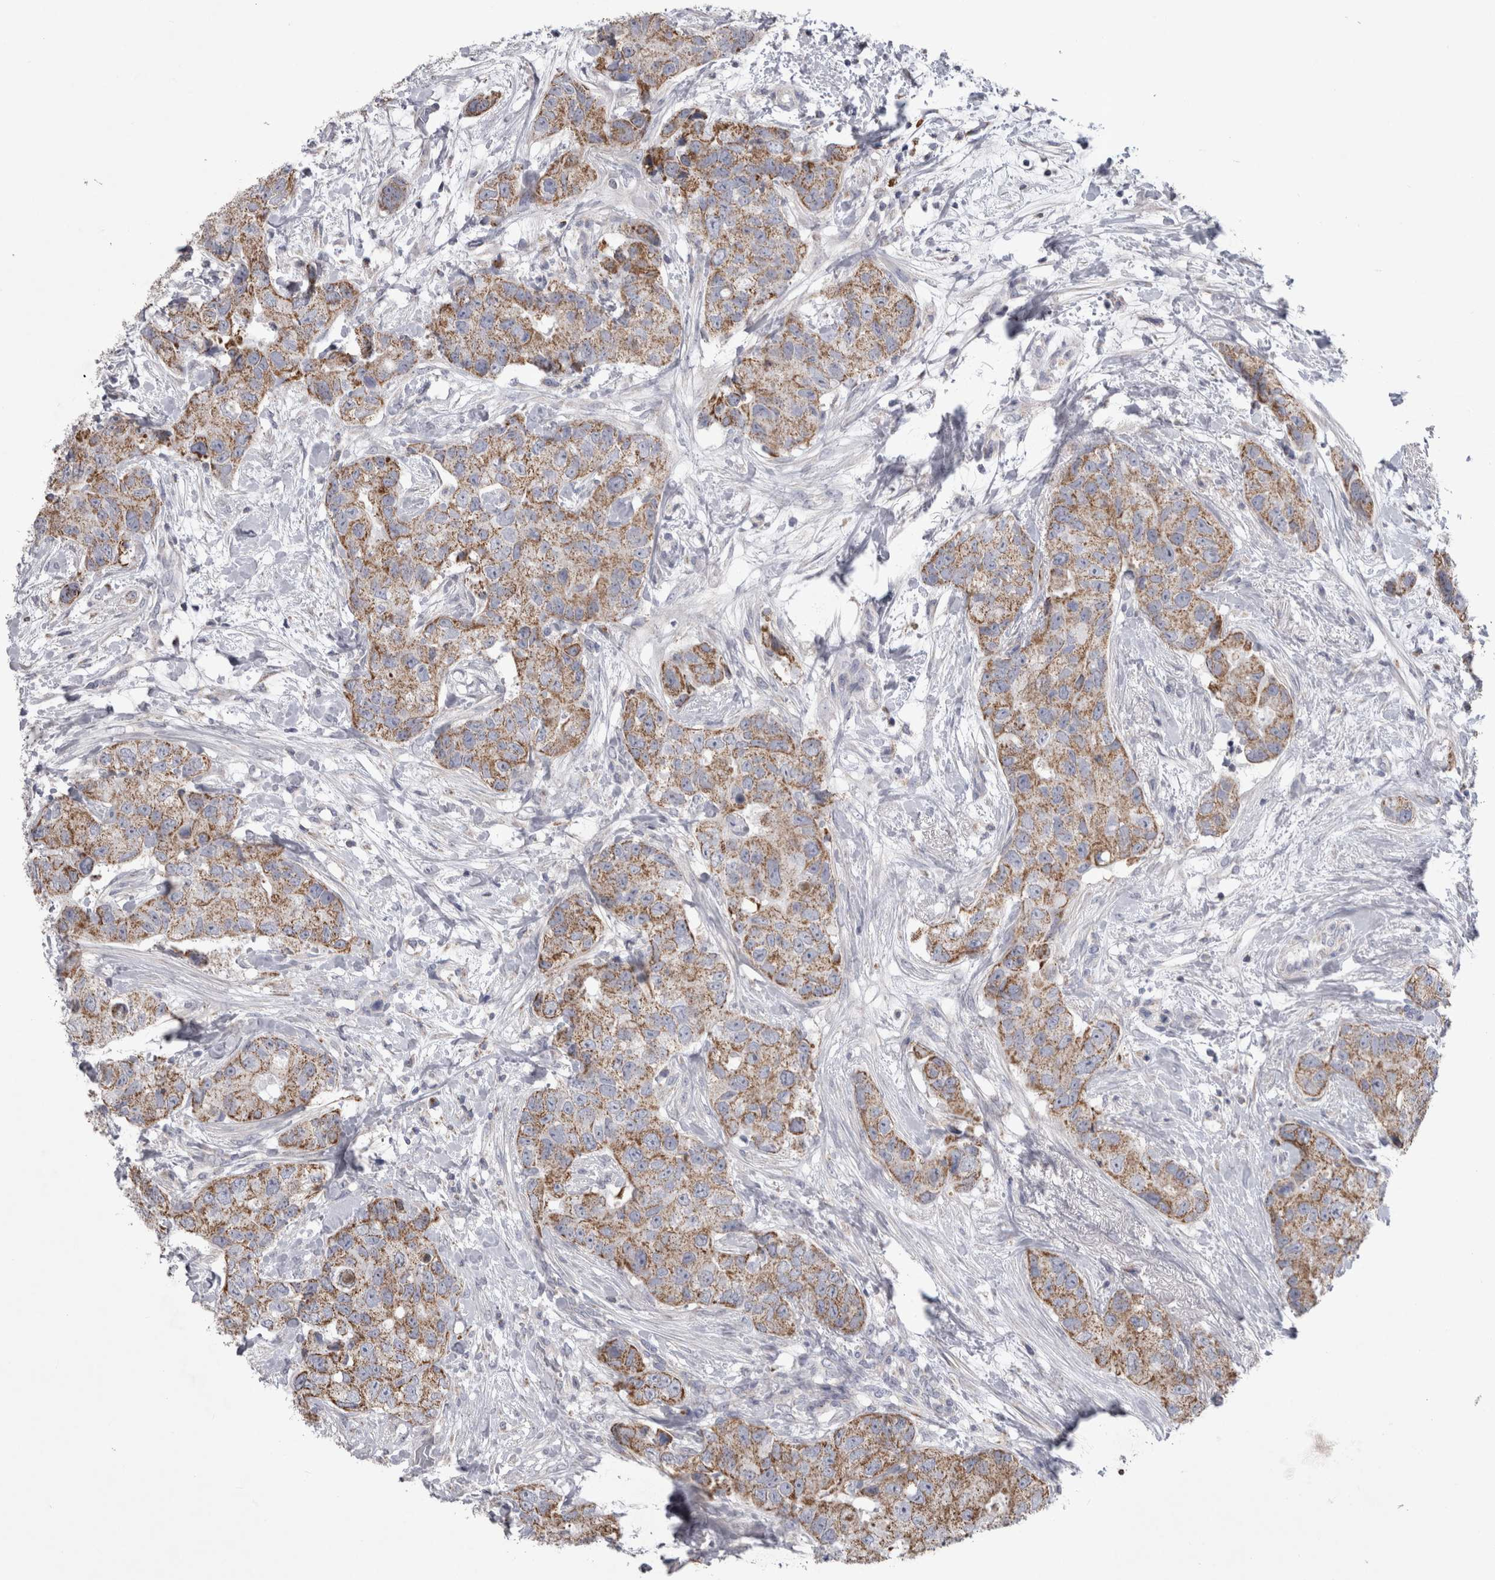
{"staining": {"intensity": "moderate", "quantity": ">75%", "location": "cytoplasmic/membranous"}, "tissue": "breast cancer", "cell_type": "Tumor cells", "image_type": "cancer", "snomed": [{"axis": "morphology", "description": "Duct carcinoma"}, {"axis": "topography", "description": "Breast"}], "caption": "A photomicrograph of breast intraductal carcinoma stained for a protein shows moderate cytoplasmic/membranous brown staining in tumor cells.", "gene": "HDHD3", "patient": {"sex": "female", "age": 62}}